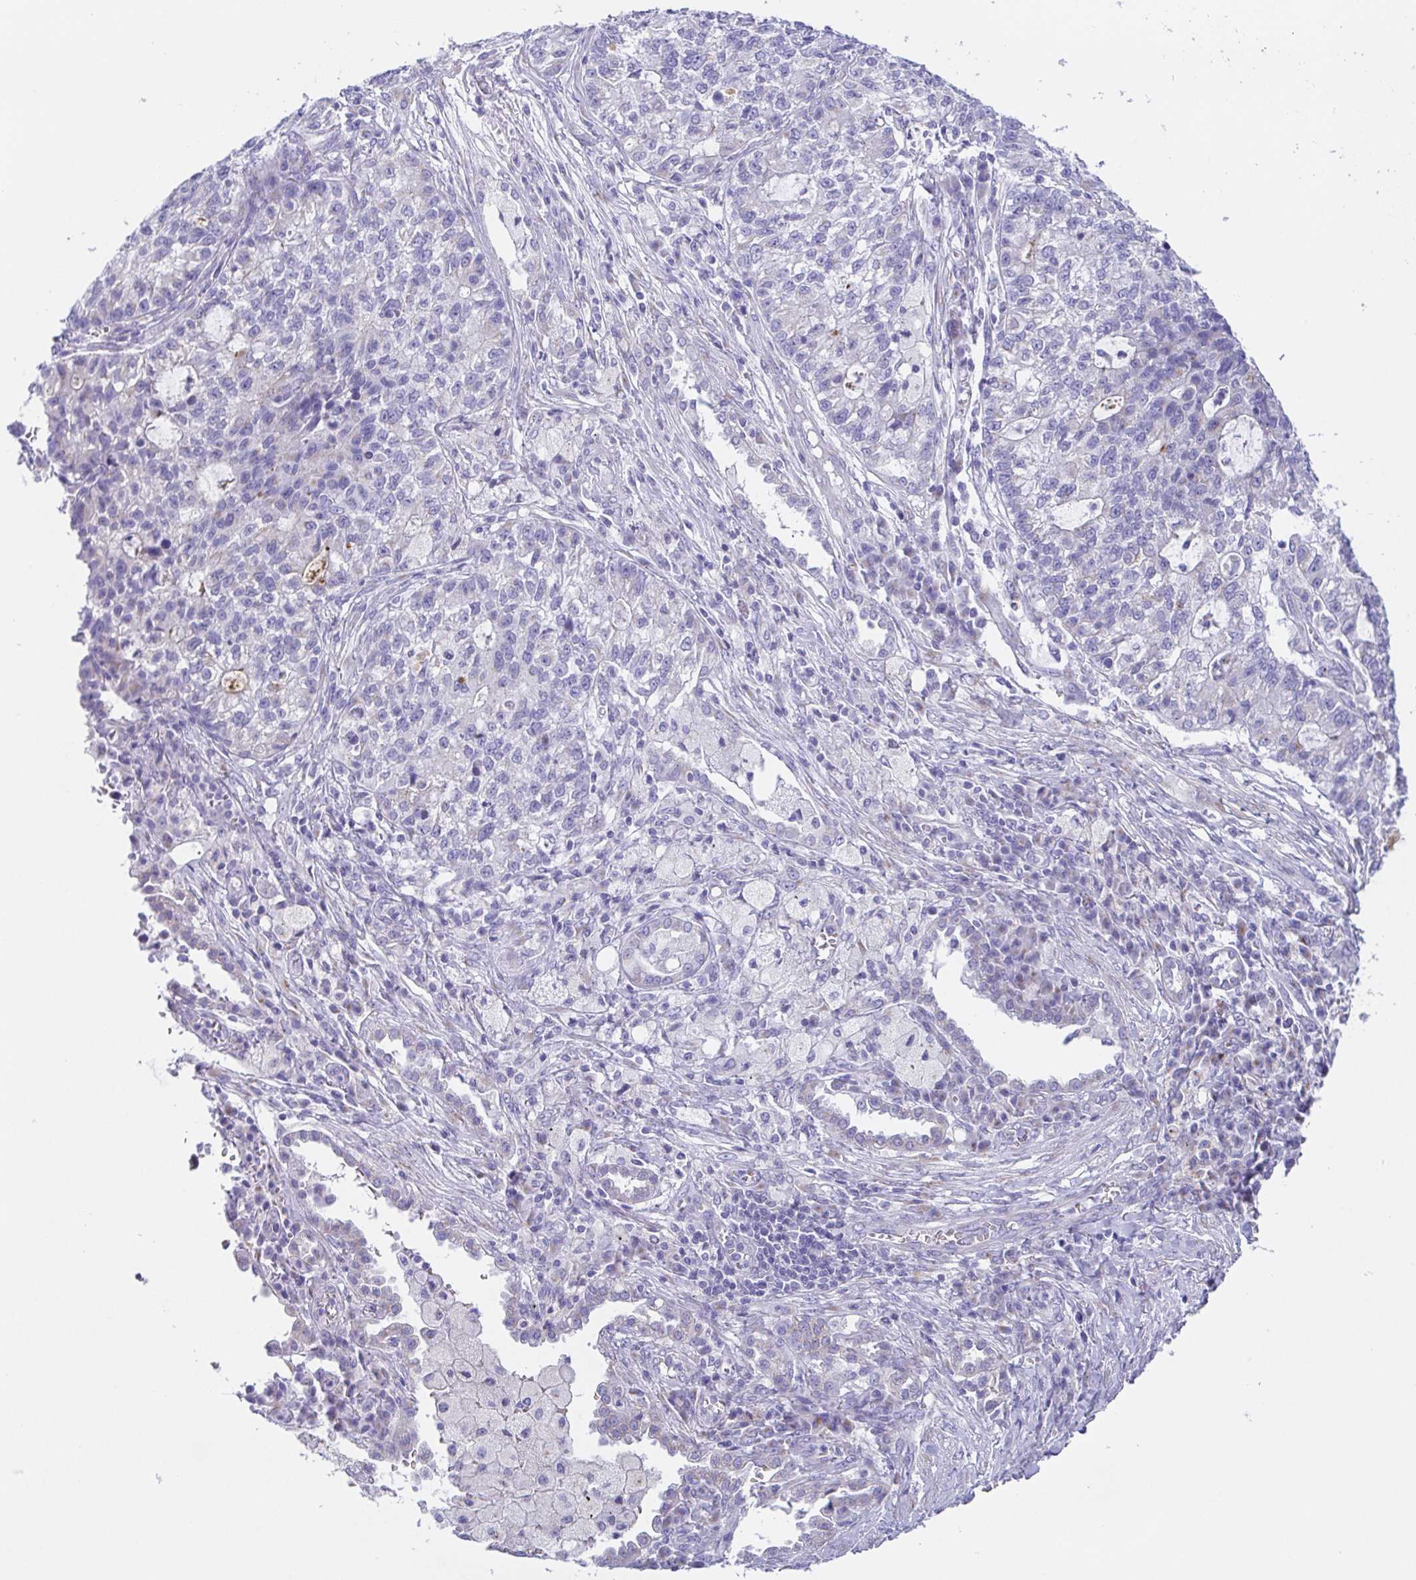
{"staining": {"intensity": "negative", "quantity": "none", "location": "none"}, "tissue": "lung cancer", "cell_type": "Tumor cells", "image_type": "cancer", "snomed": [{"axis": "morphology", "description": "Adenocarcinoma, NOS"}, {"axis": "topography", "description": "Lung"}], "caption": "This is an IHC photomicrograph of lung adenocarcinoma. There is no staining in tumor cells.", "gene": "SCG3", "patient": {"sex": "male", "age": 57}}